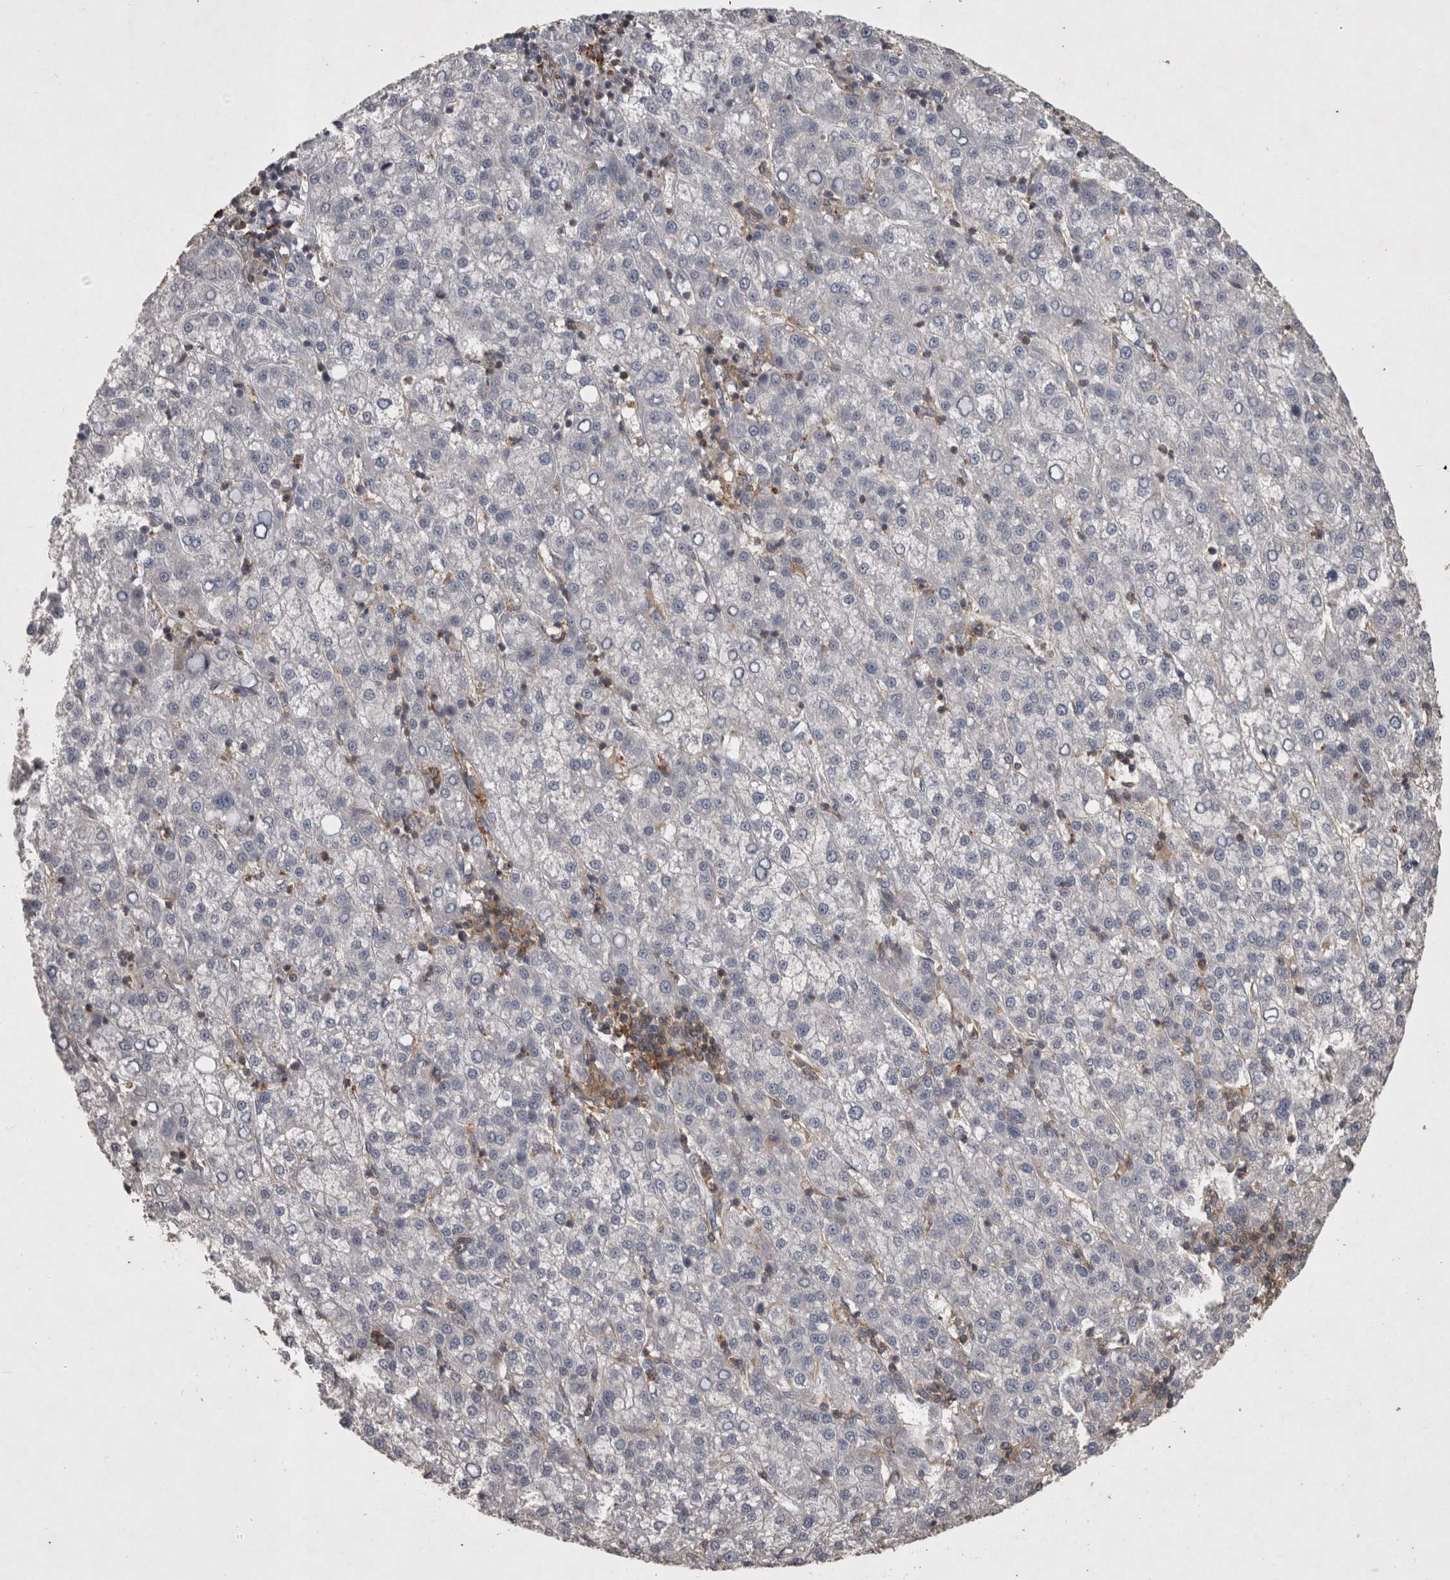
{"staining": {"intensity": "negative", "quantity": "none", "location": "none"}, "tissue": "liver cancer", "cell_type": "Tumor cells", "image_type": "cancer", "snomed": [{"axis": "morphology", "description": "Carcinoma, Hepatocellular, NOS"}, {"axis": "topography", "description": "Liver"}], "caption": "Protein analysis of hepatocellular carcinoma (liver) demonstrates no significant staining in tumor cells.", "gene": "SPATA48", "patient": {"sex": "female", "age": 58}}